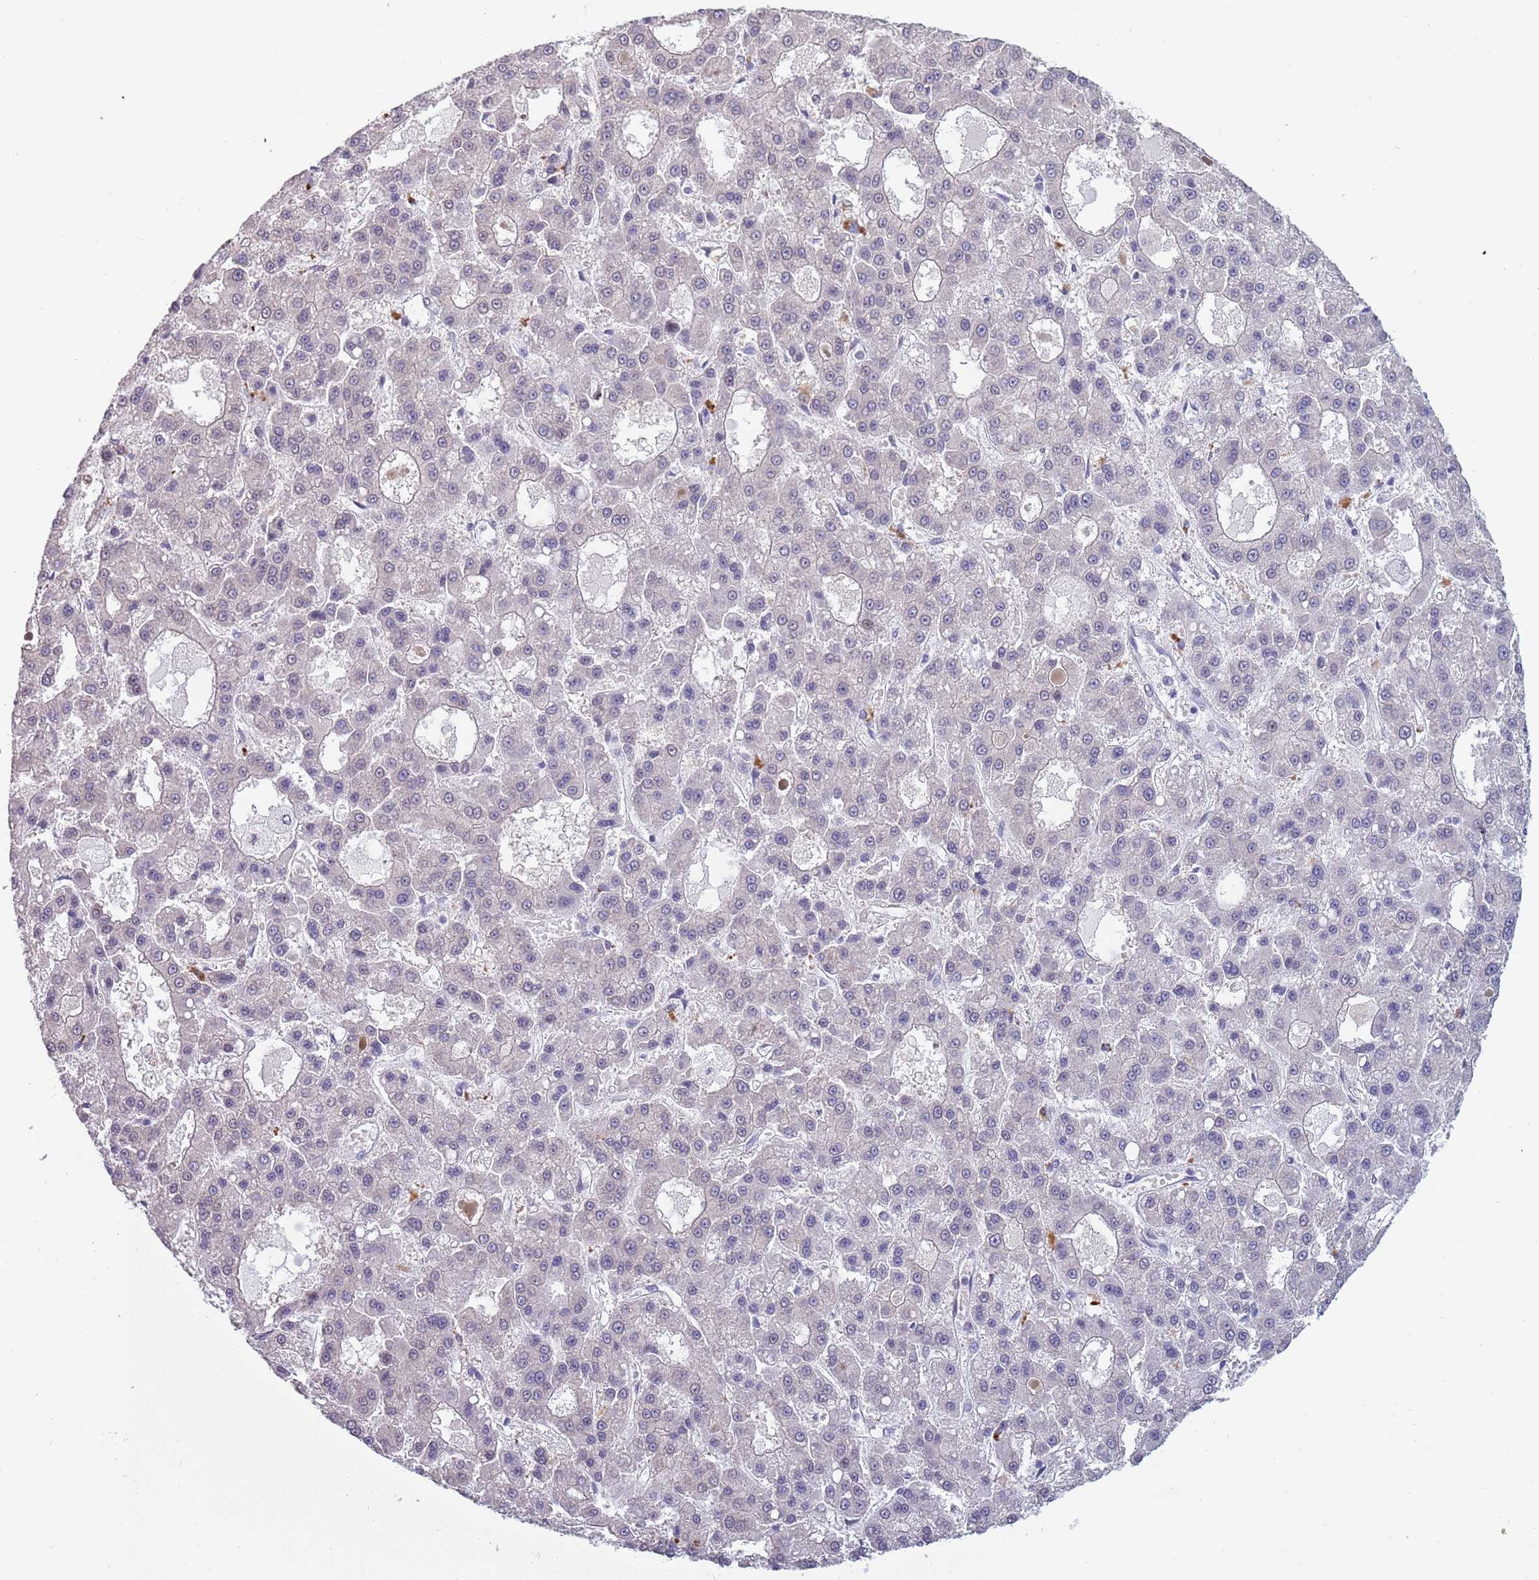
{"staining": {"intensity": "negative", "quantity": "none", "location": "none"}, "tissue": "liver cancer", "cell_type": "Tumor cells", "image_type": "cancer", "snomed": [{"axis": "morphology", "description": "Carcinoma, Hepatocellular, NOS"}, {"axis": "topography", "description": "Liver"}], "caption": "A high-resolution image shows immunohistochemistry staining of hepatocellular carcinoma (liver), which demonstrates no significant expression in tumor cells.", "gene": "KLHDC2", "patient": {"sex": "male", "age": 70}}